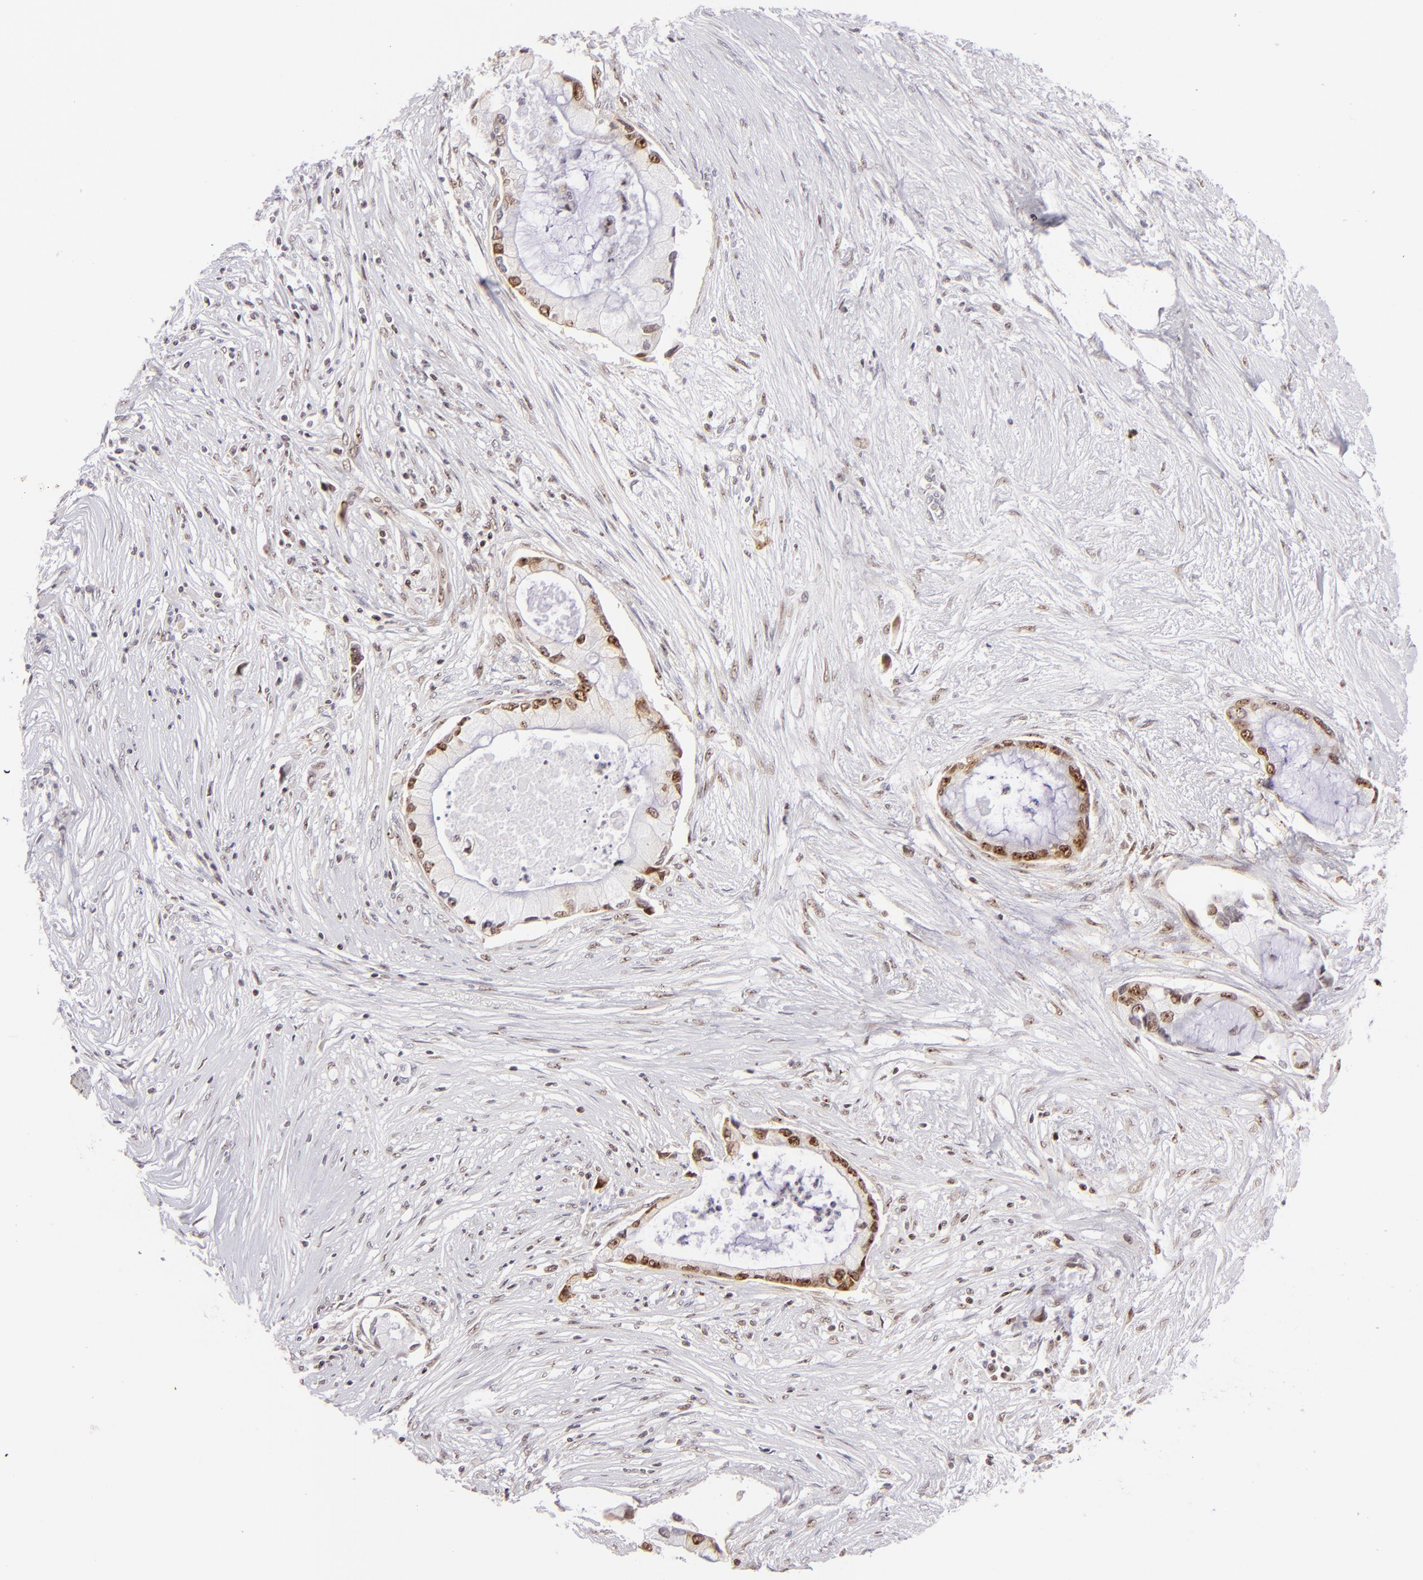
{"staining": {"intensity": "moderate", "quantity": "<25%", "location": "nuclear"}, "tissue": "pancreatic cancer", "cell_type": "Tumor cells", "image_type": "cancer", "snomed": [{"axis": "morphology", "description": "Adenocarcinoma, NOS"}, {"axis": "topography", "description": "Pancreas"}], "caption": "There is low levels of moderate nuclear expression in tumor cells of pancreatic cancer, as demonstrated by immunohistochemical staining (brown color).", "gene": "POU2F1", "patient": {"sex": "female", "age": 59}}